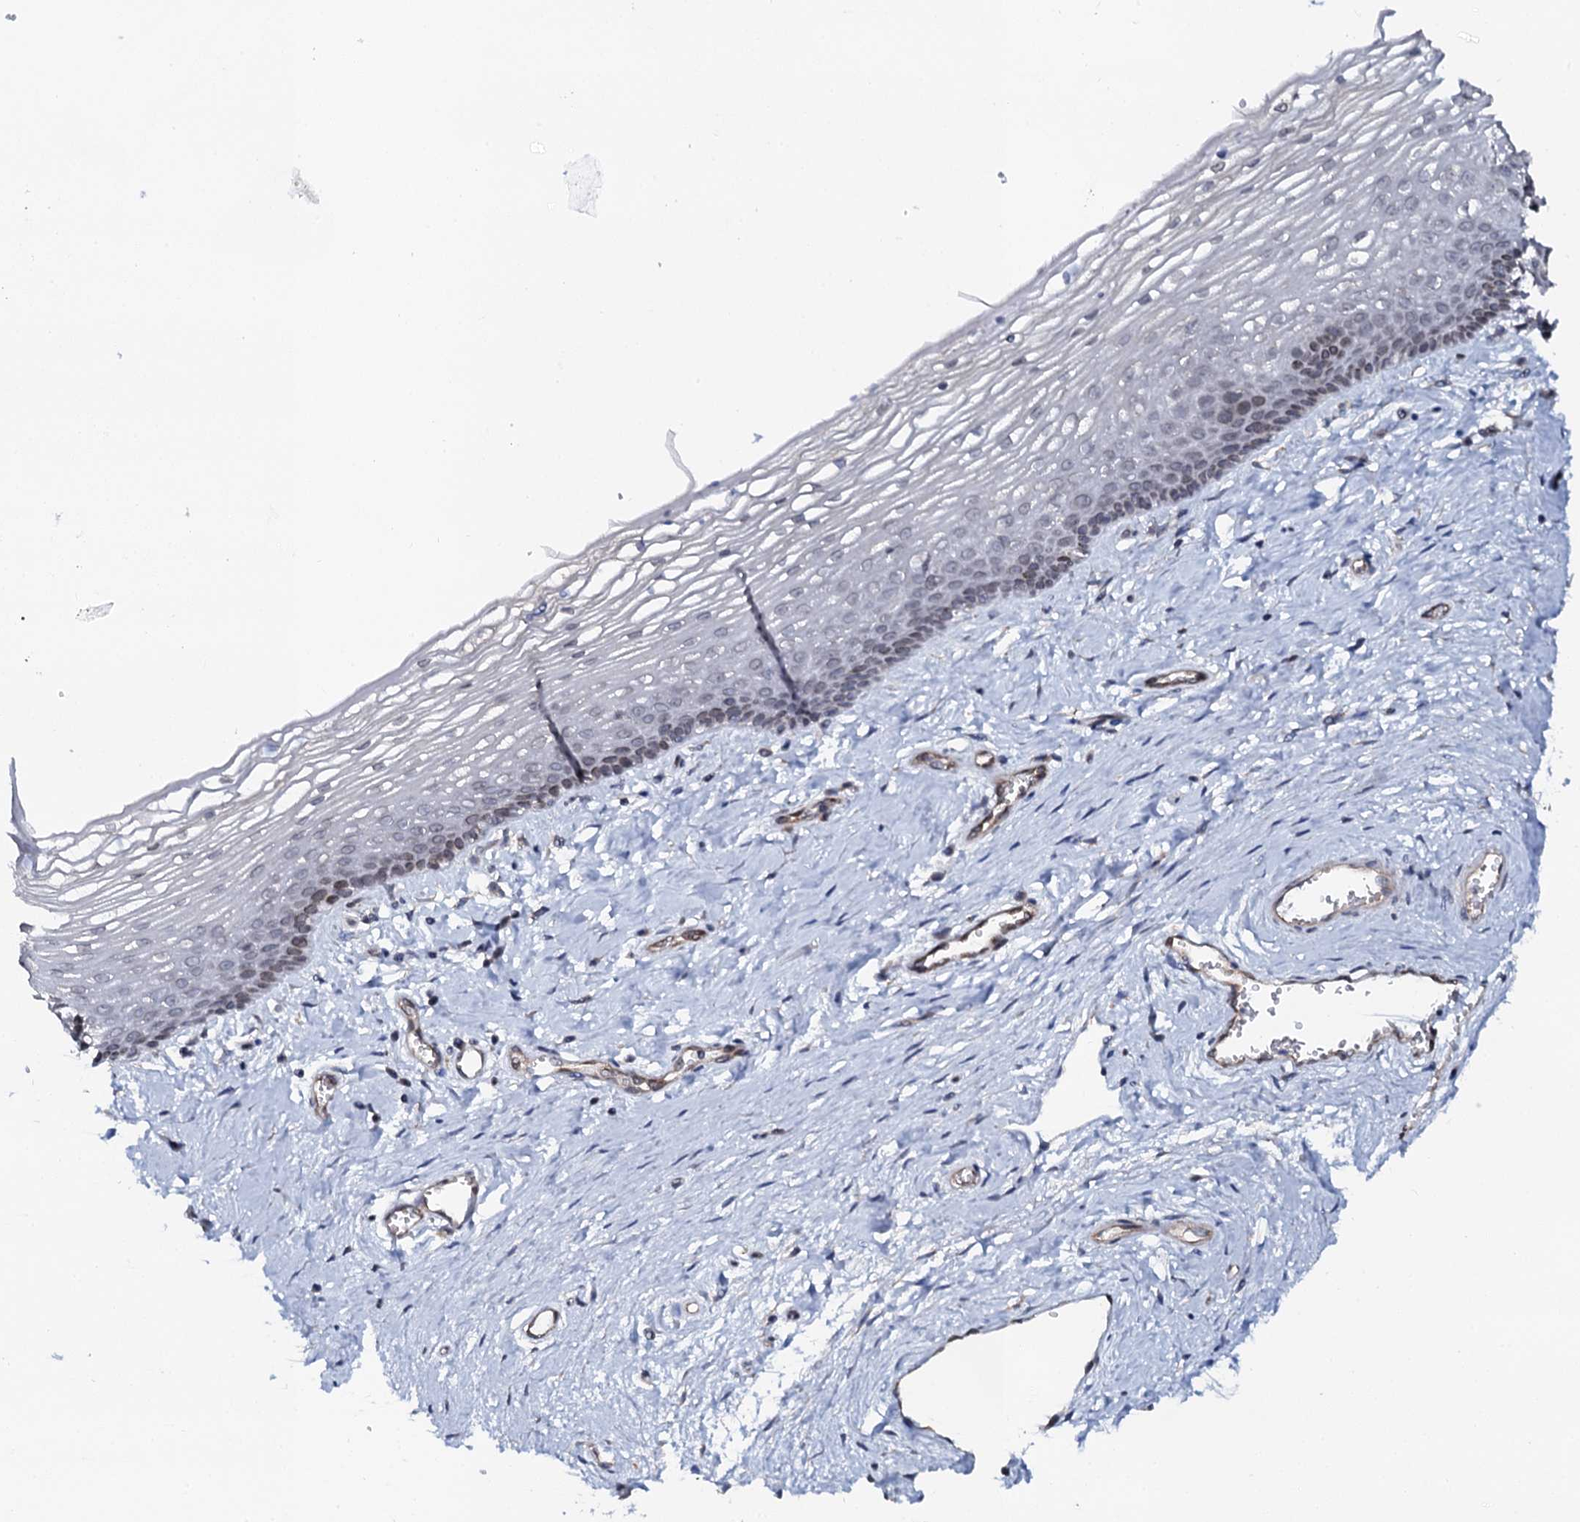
{"staining": {"intensity": "weak", "quantity": "<25%", "location": "nuclear"}, "tissue": "vagina", "cell_type": "Squamous epithelial cells", "image_type": "normal", "snomed": [{"axis": "morphology", "description": "Normal tissue, NOS"}, {"axis": "topography", "description": "Vagina"}], "caption": "IHC micrograph of normal human vagina stained for a protein (brown), which displays no positivity in squamous epithelial cells.", "gene": "GLCE", "patient": {"sex": "female", "age": 46}}